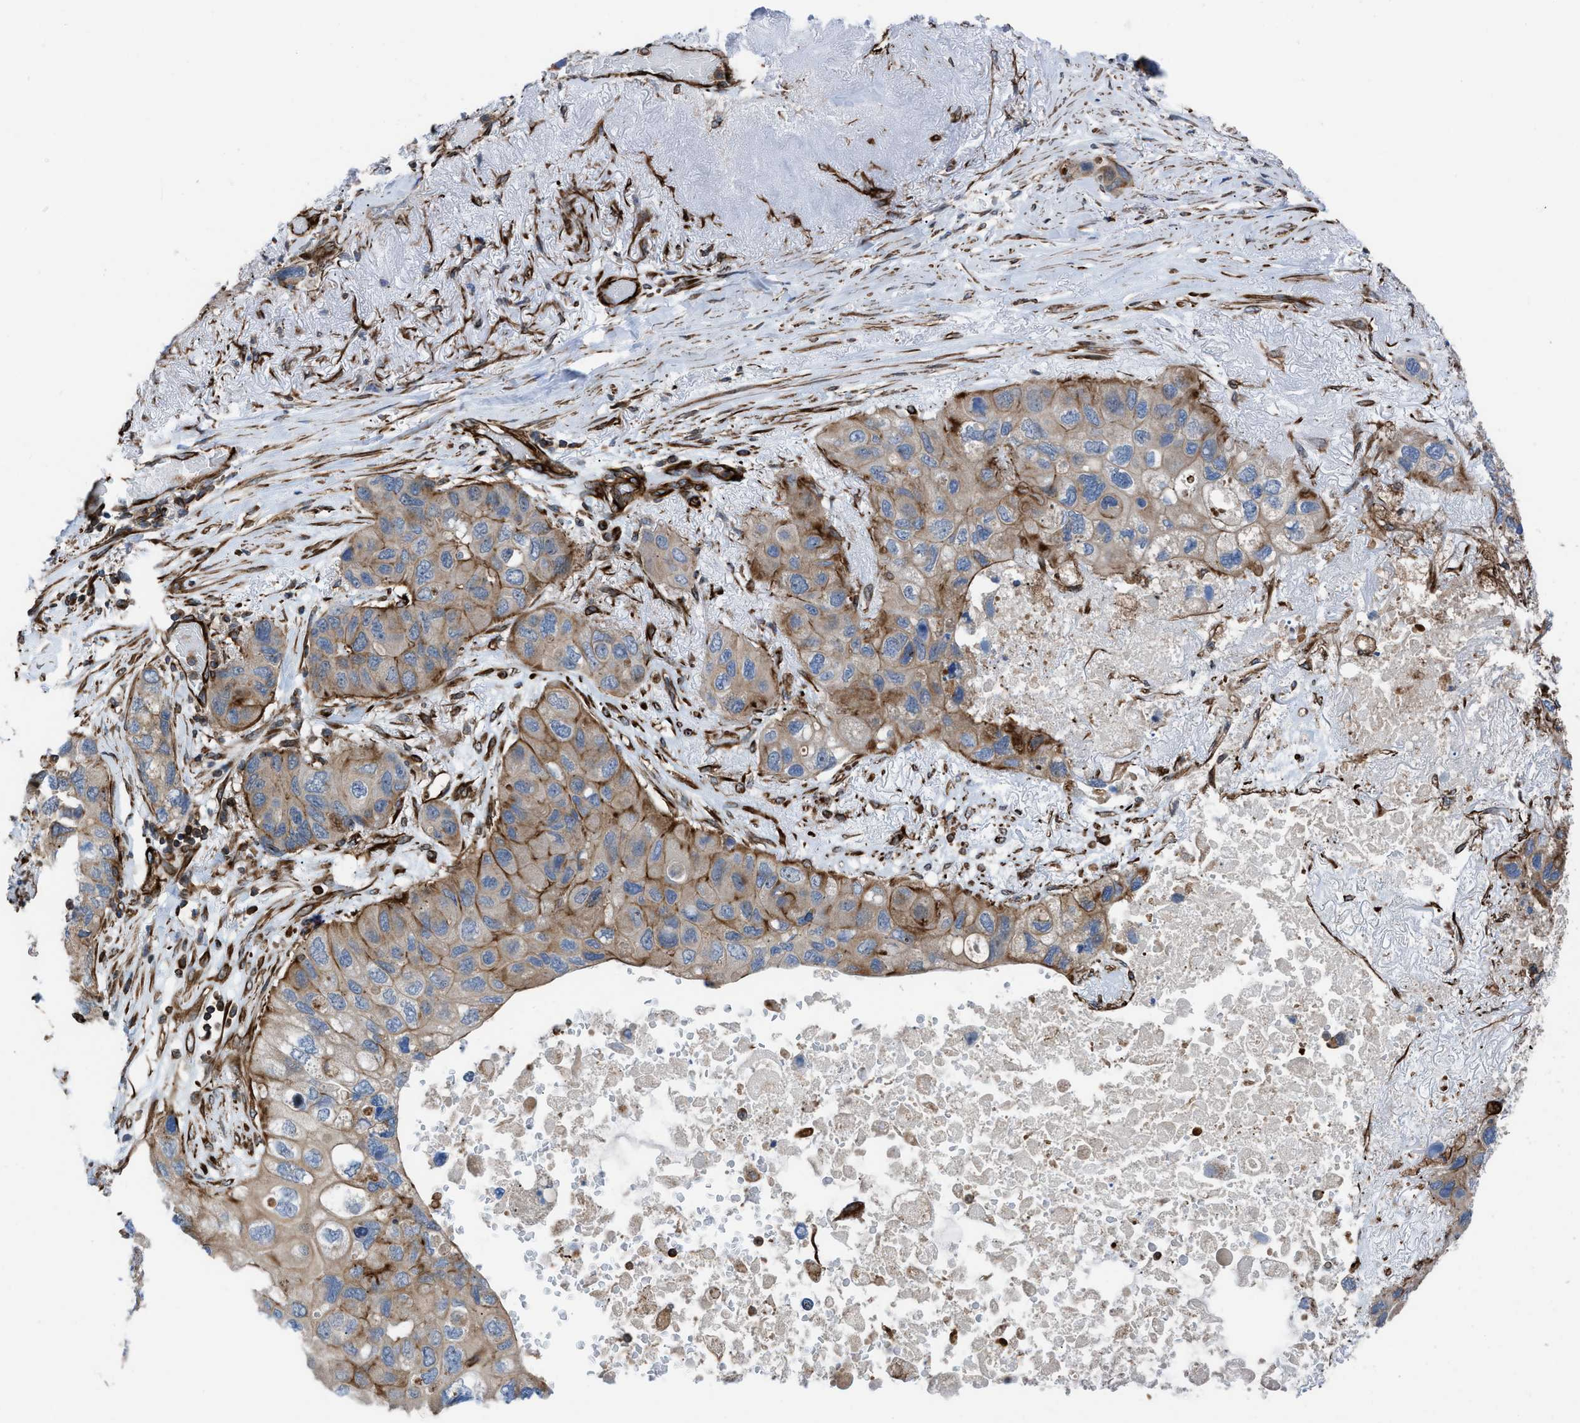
{"staining": {"intensity": "moderate", "quantity": "25%-75%", "location": "cytoplasmic/membranous"}, "tissue": "lung cancer", "cell_type": "Tumor cells", "image_type": "cancer", "snomed": [{"axis": "morphology", "description": "Squamous cell carcinoma, NOS"}, {"axis": "topography", "description": "Lung"}], "caption": "A photomicrograph of lung cancer stained for a protein displays moderate cytoplasmic/membranous brown staining in tumor cells.", "gene": "PTPRE", "patient": {"sex": "female", "age": 73}}